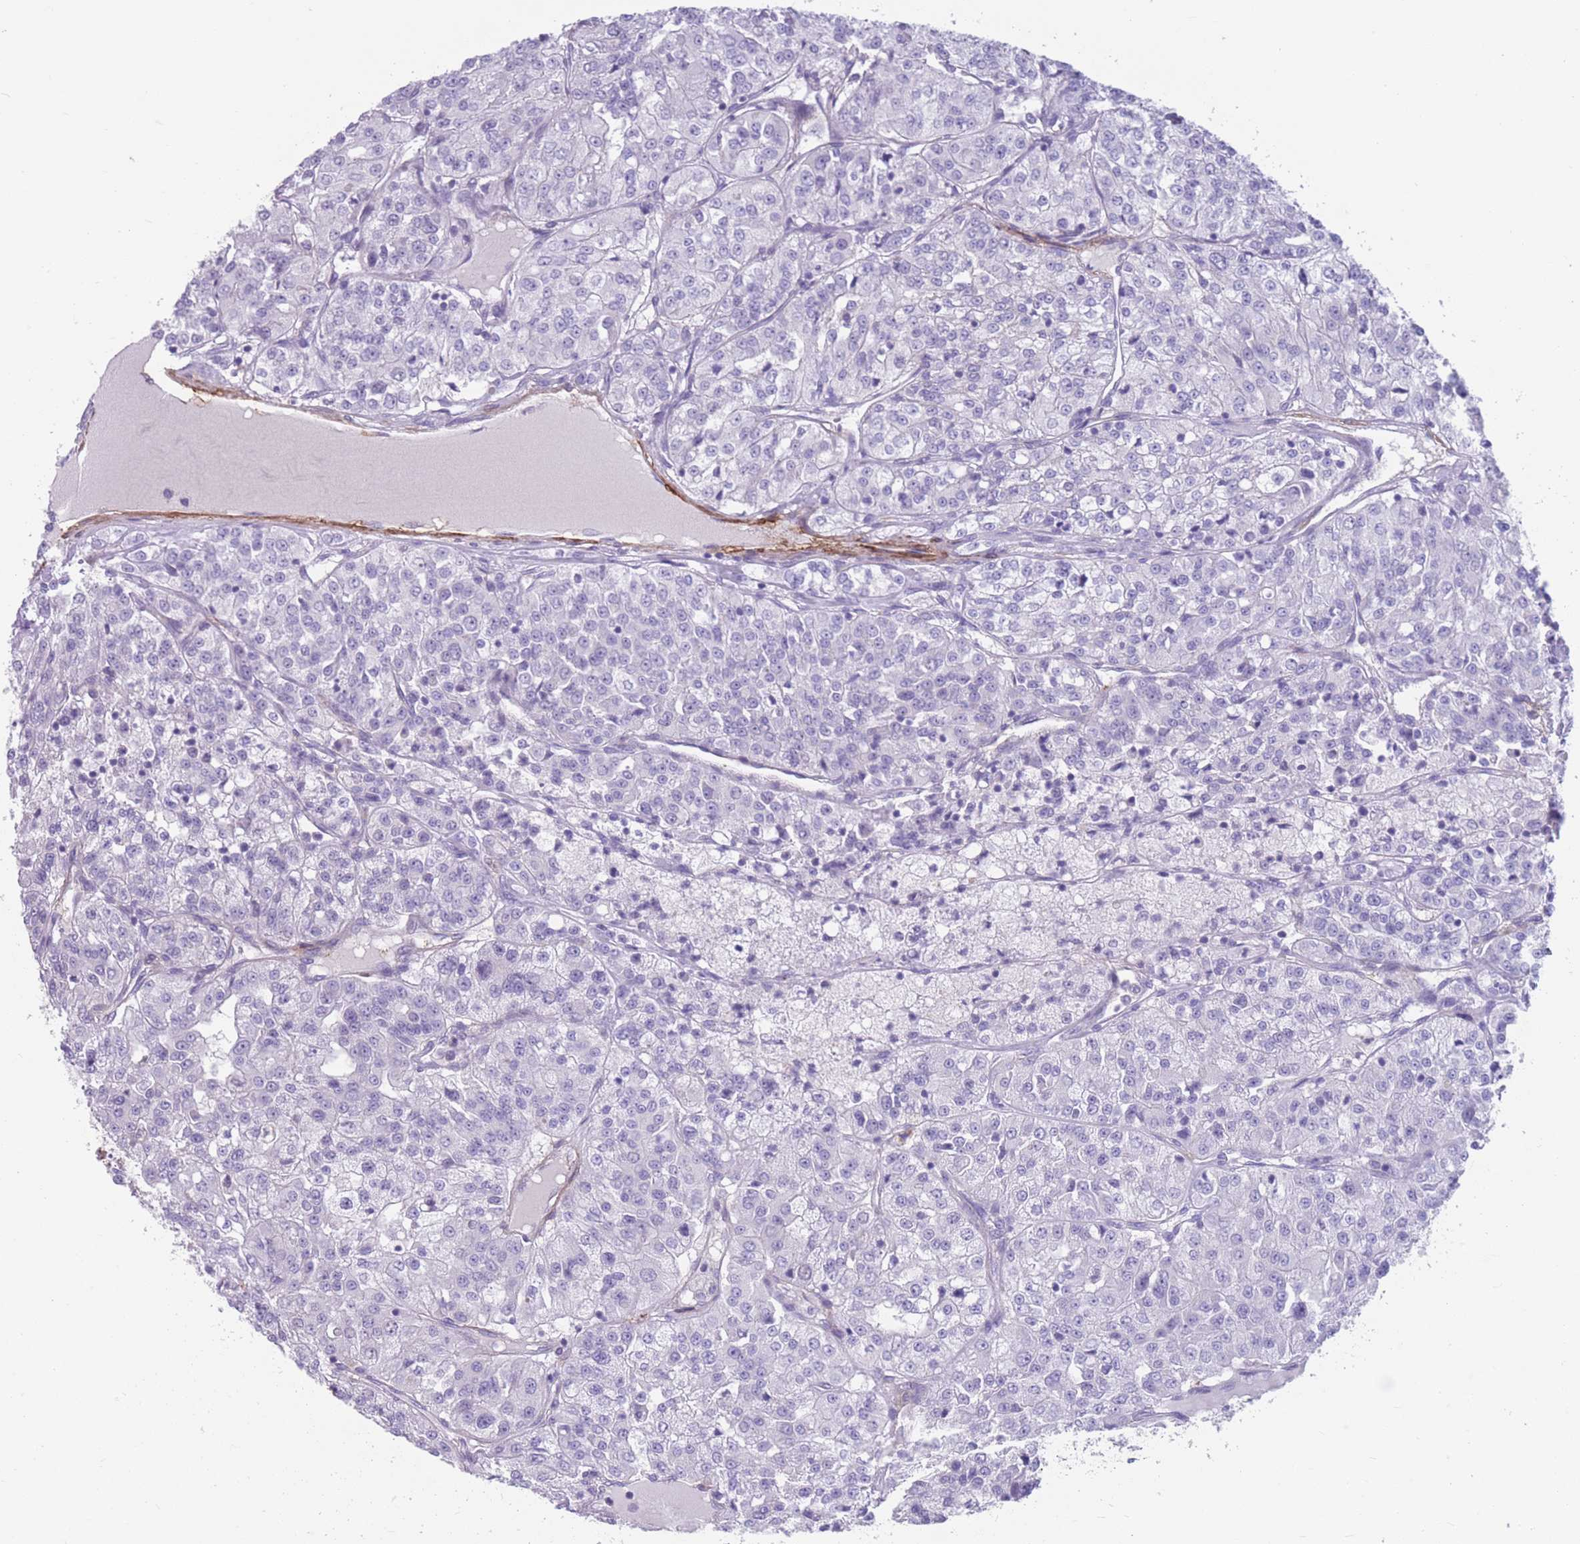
{"staining": {"intensity": "negative", "quantity": "none", "location": "none"}, "tissue": "renal cancer", "cell_type": "Tumor cells", "image_type": "cancer", "snomed": [{"axis": "morphology", "description": "Adenocarcinoma, NOS"}, {"axis": "topography", "description": "Kidney"}], "caption": "Immunohistochemical staining of renal cancer exhibits no significant staining in tumor cells. Nuclei are stained in blue.", "gene": "DPYD", "patient": {"sex": "female", "age": 63}}